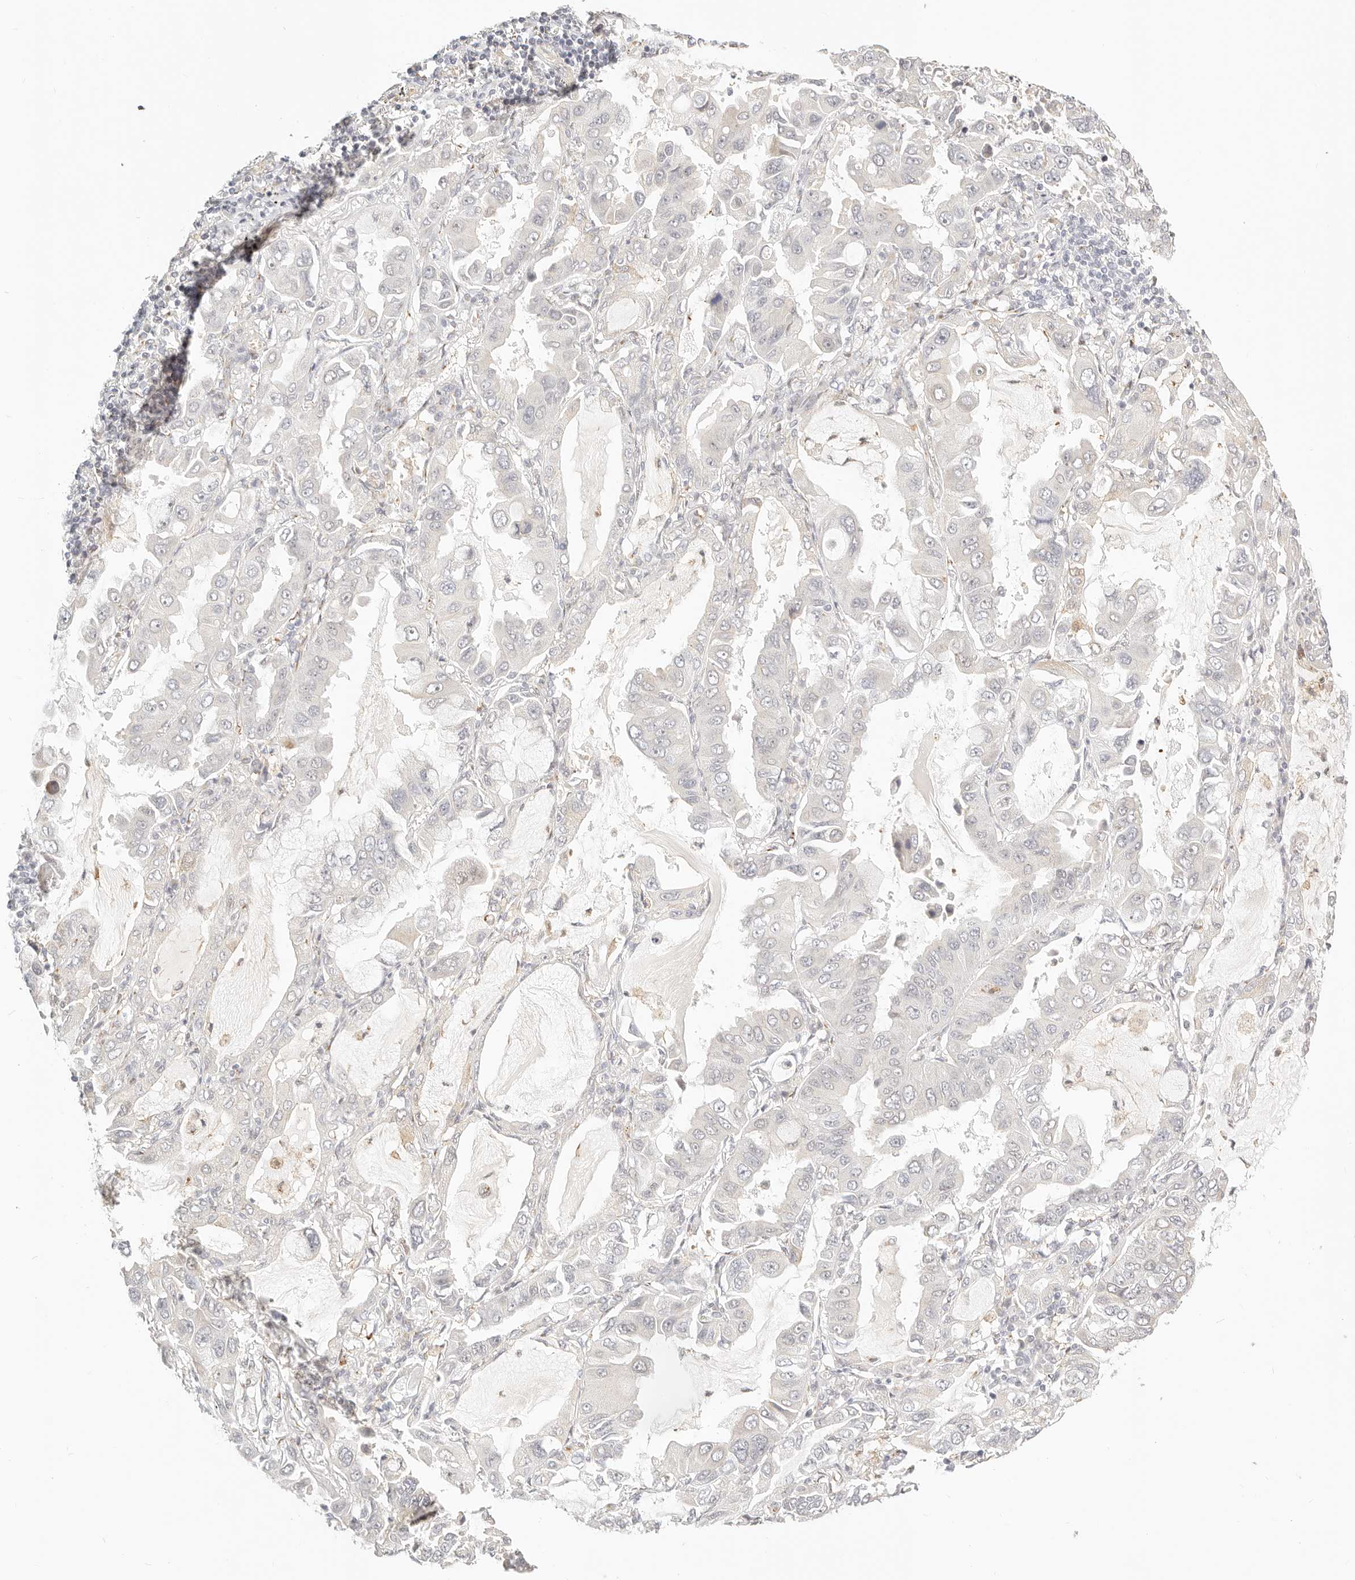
{"staining": {"intensity": "negative", "quantity": "none", "location": "none"}, "tissue": "lung cancer", "cell_type": "Tumor cells", "image_type": "cancer", "snomed": [{"axis": "morphology", "description": "Adenocarcinoma, NOS"}, {"axis": "topography", "description": "Lung"}], "caption": "This is an immunohistochemistry (IHC) photomicrograph of lung adenocarcinoma. There is no positivity in tumor cells.", "gene": "FAM20B", "patient": {"sex": "male", "age": 64}}